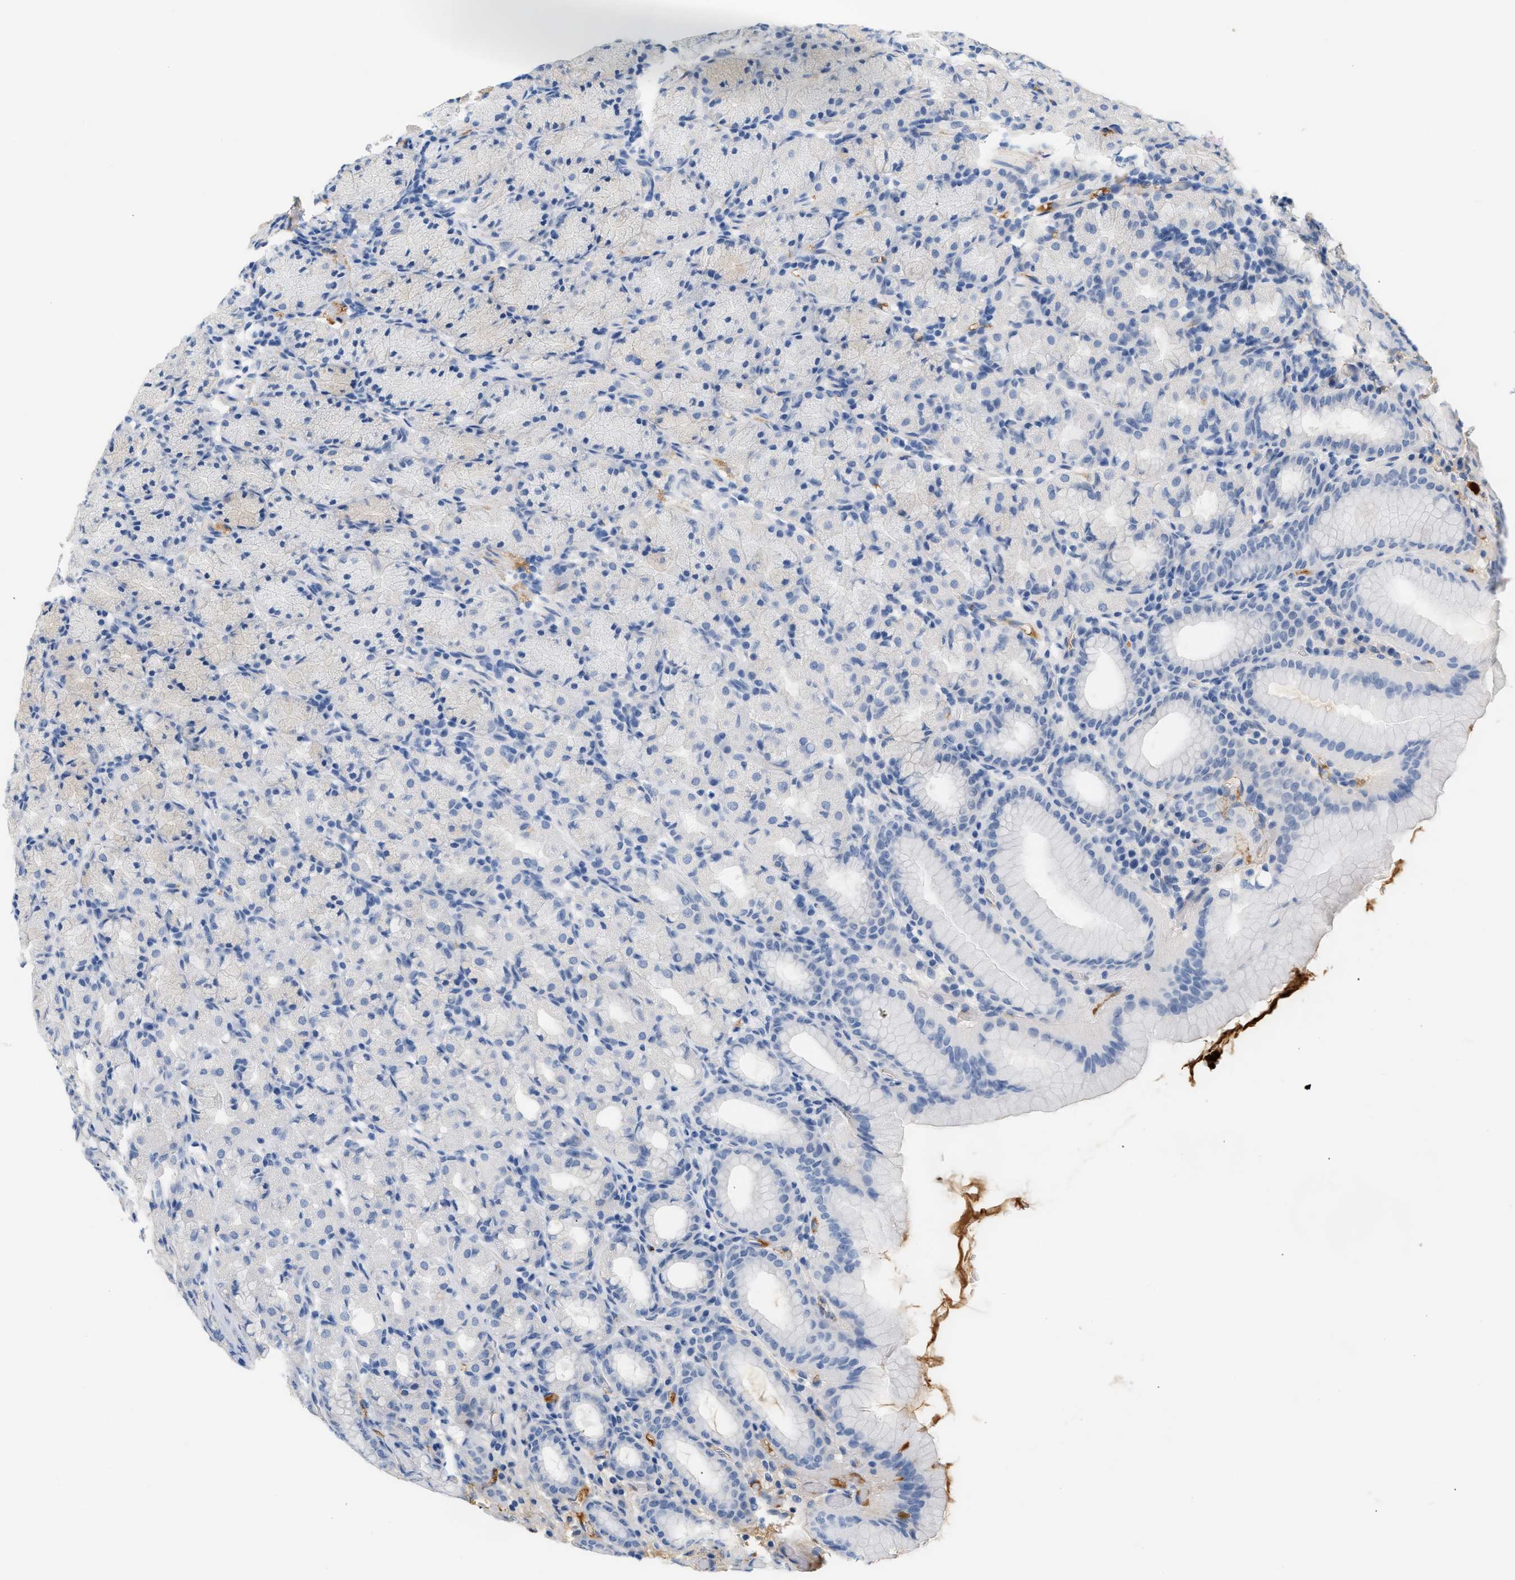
{"staining": {"intensity": "negative", "quantity": "none", "location": "none"}, "tissue": "stomach", "cell_type": "Glandular cells", "image_type": "normal", "snomed": [{"axis": "morphology", "description": "Normal tissue, NOS"}, {"axis": "topography", "description": "Stomach, upper"}], "caption": "A high-resolution histopathology image shows immunohistochemistry (IHC) staining of benign stomach, which shows no significant expression in glandular cells. (DAB (3,3'-diaminobenzidine) IHC with hematoxylin counter stain).", "gene": "CFH", "patient": {"sex": "male", "age": 68}}